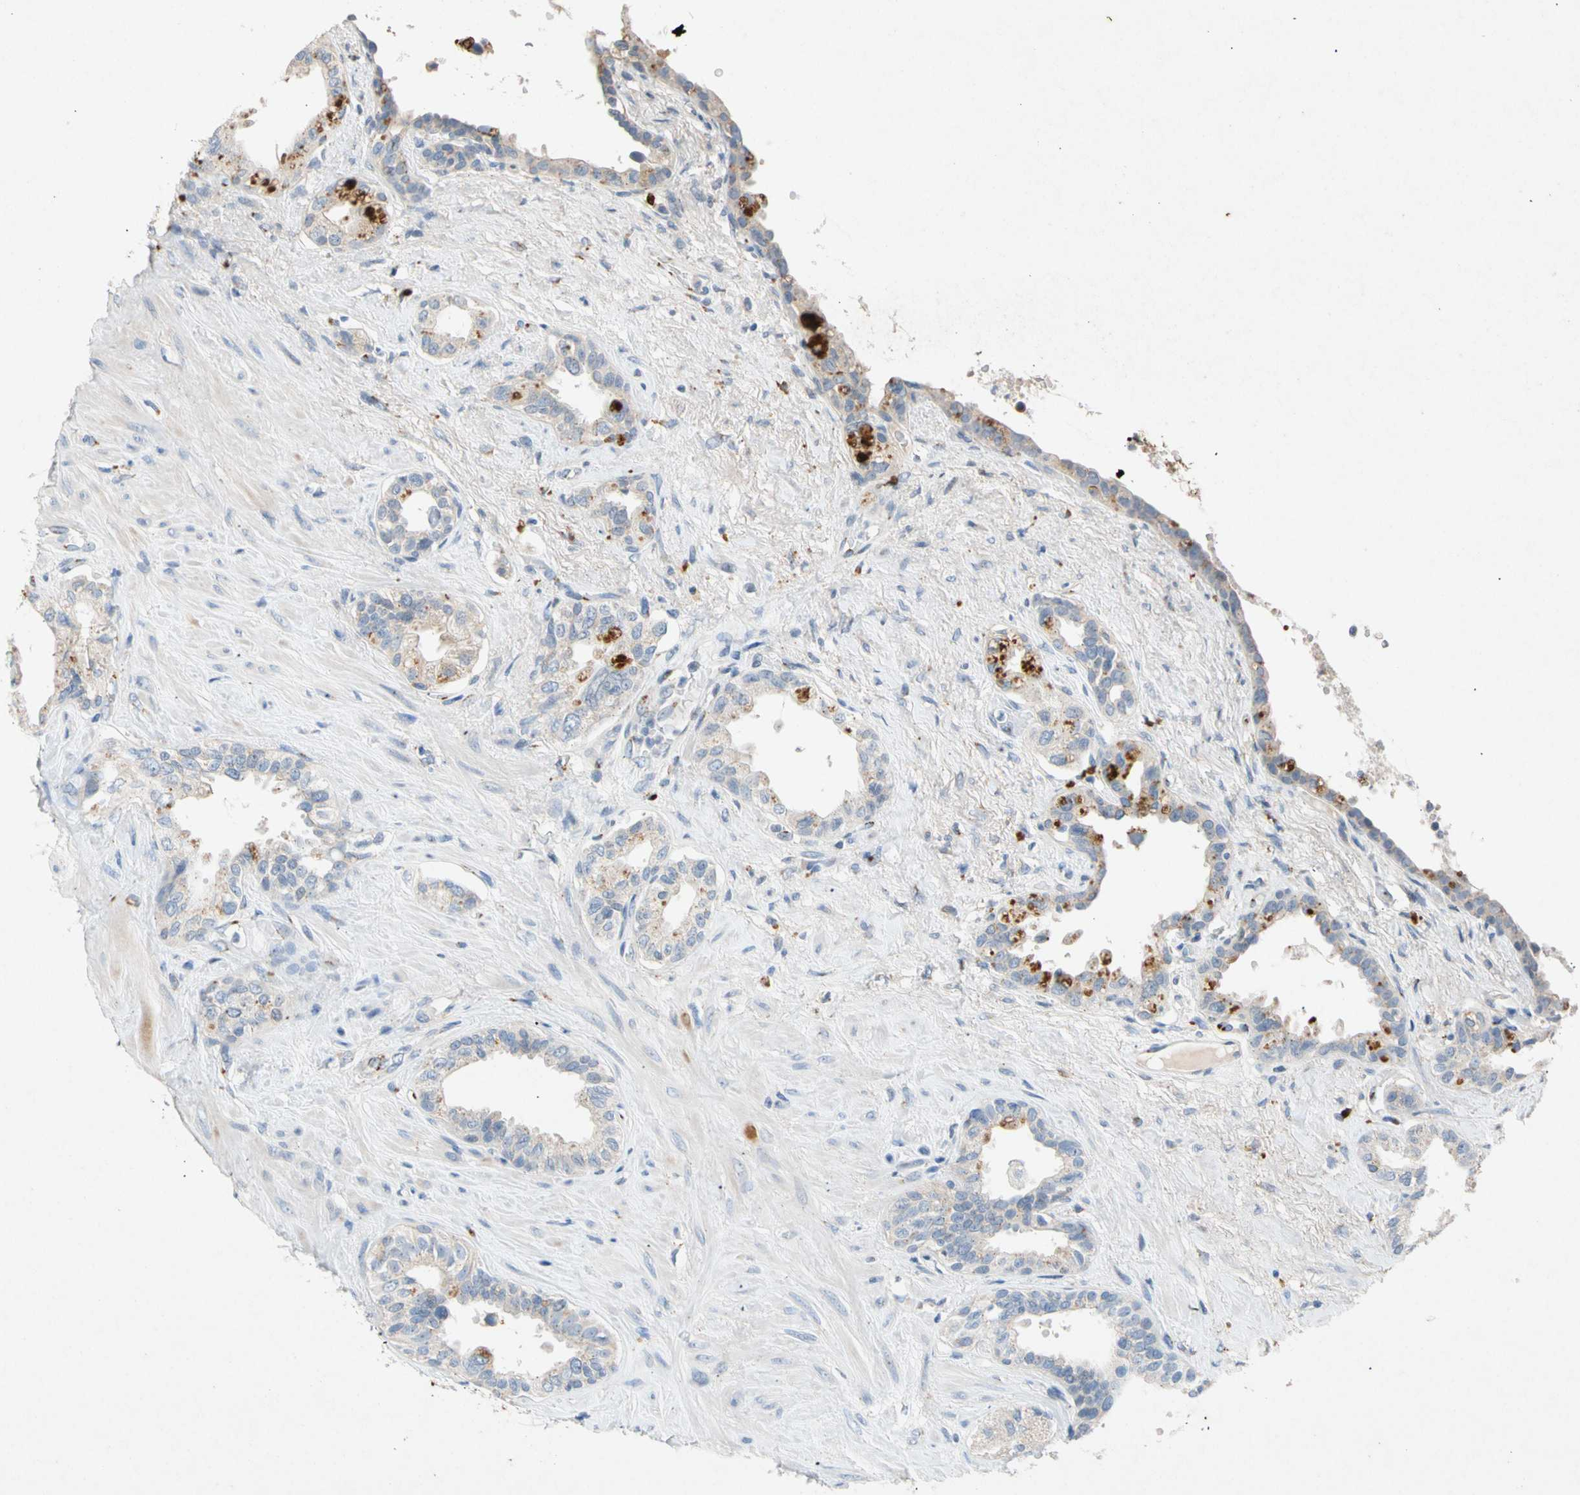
{"staining": {"intensity": "strong", "quantity": "<25%", "location": "cytoplasmic/membranous"}, "tissue": "seminal vesicle", "cell_type": "Glandular cells", "image_type": "normal", "snomed": [{"axis": "morphology", "description": "Normal tissue, NOS"}, {"axis": "topography", "description": "Seminal veicle"}], "caption": "Unremarkable seminal vesicle reveals strong cytoplasmic/membranous expression in about <25% of glandular cells Immunohistochemistry (ihc) stains the protein in brown and the nuclei are stained blue..", "gene": "GASK1B", "patient": {"sex": "male", "age": 61}}